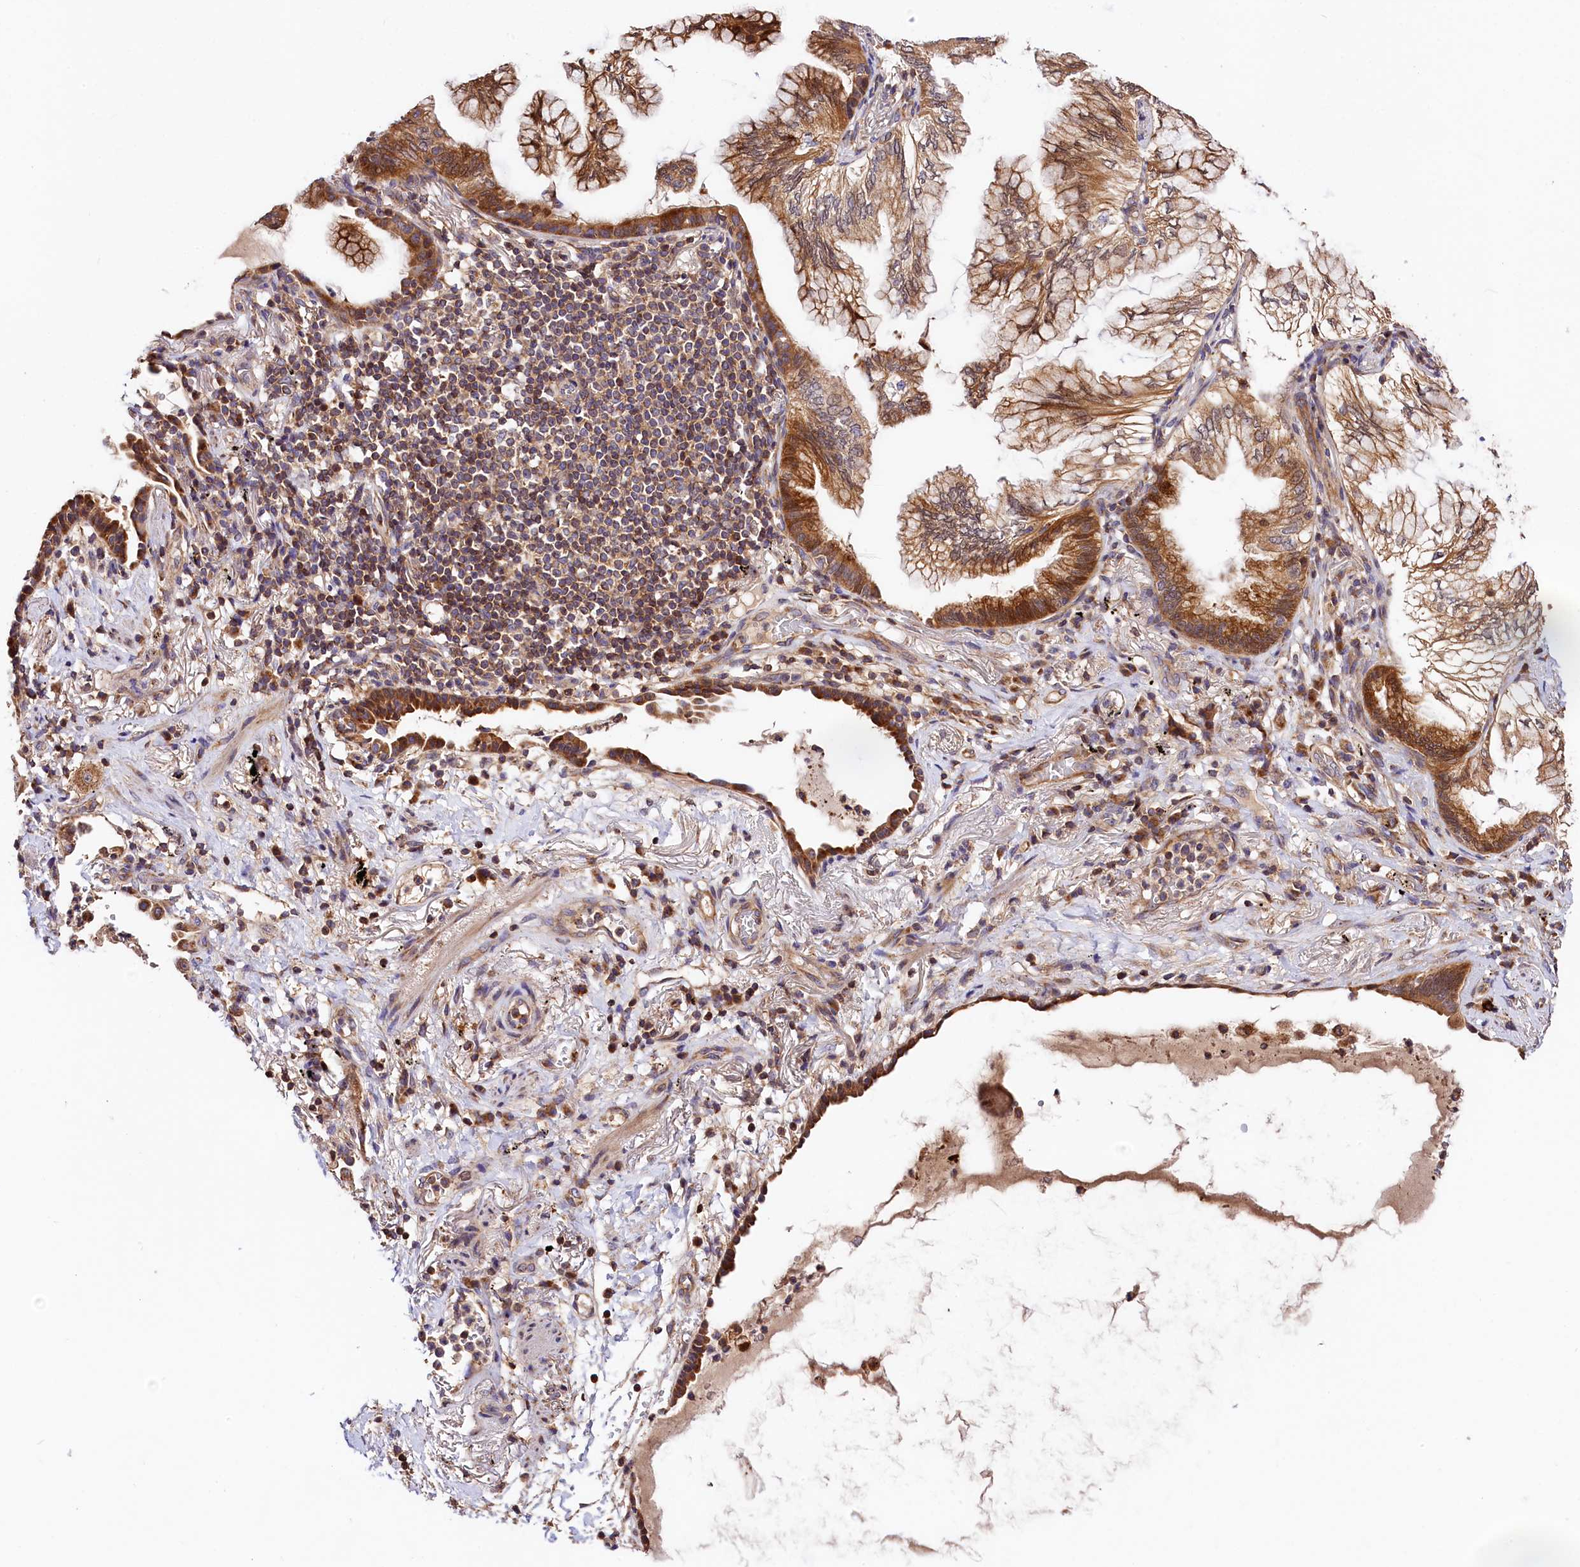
{"staining": {"intensity": "strong", "quantity": ">75%", "location": "cytoplasmic/membranous"}, "tissue": "lung cancer", "cell_type": "Tumor cells", "image_type": "cancer", "snomed": [{"axis": "morphology", "description": "Adenocarcinoma, NOS"}, {"axis": "topography", "description": "Lung"}], "caption": "Immunohistochemistry (IHC) image of neoplastic tissue: lung cancer (adenocarcinoma) stained using IHC displays high levels of strong protein expression localized specifically in the cytoplasmic/membranous of tumor cells, appearing as a cytoplasmic/membranous brown color.", "gene": "KPTN", "patient": {"sex": "female", "age": 70}}